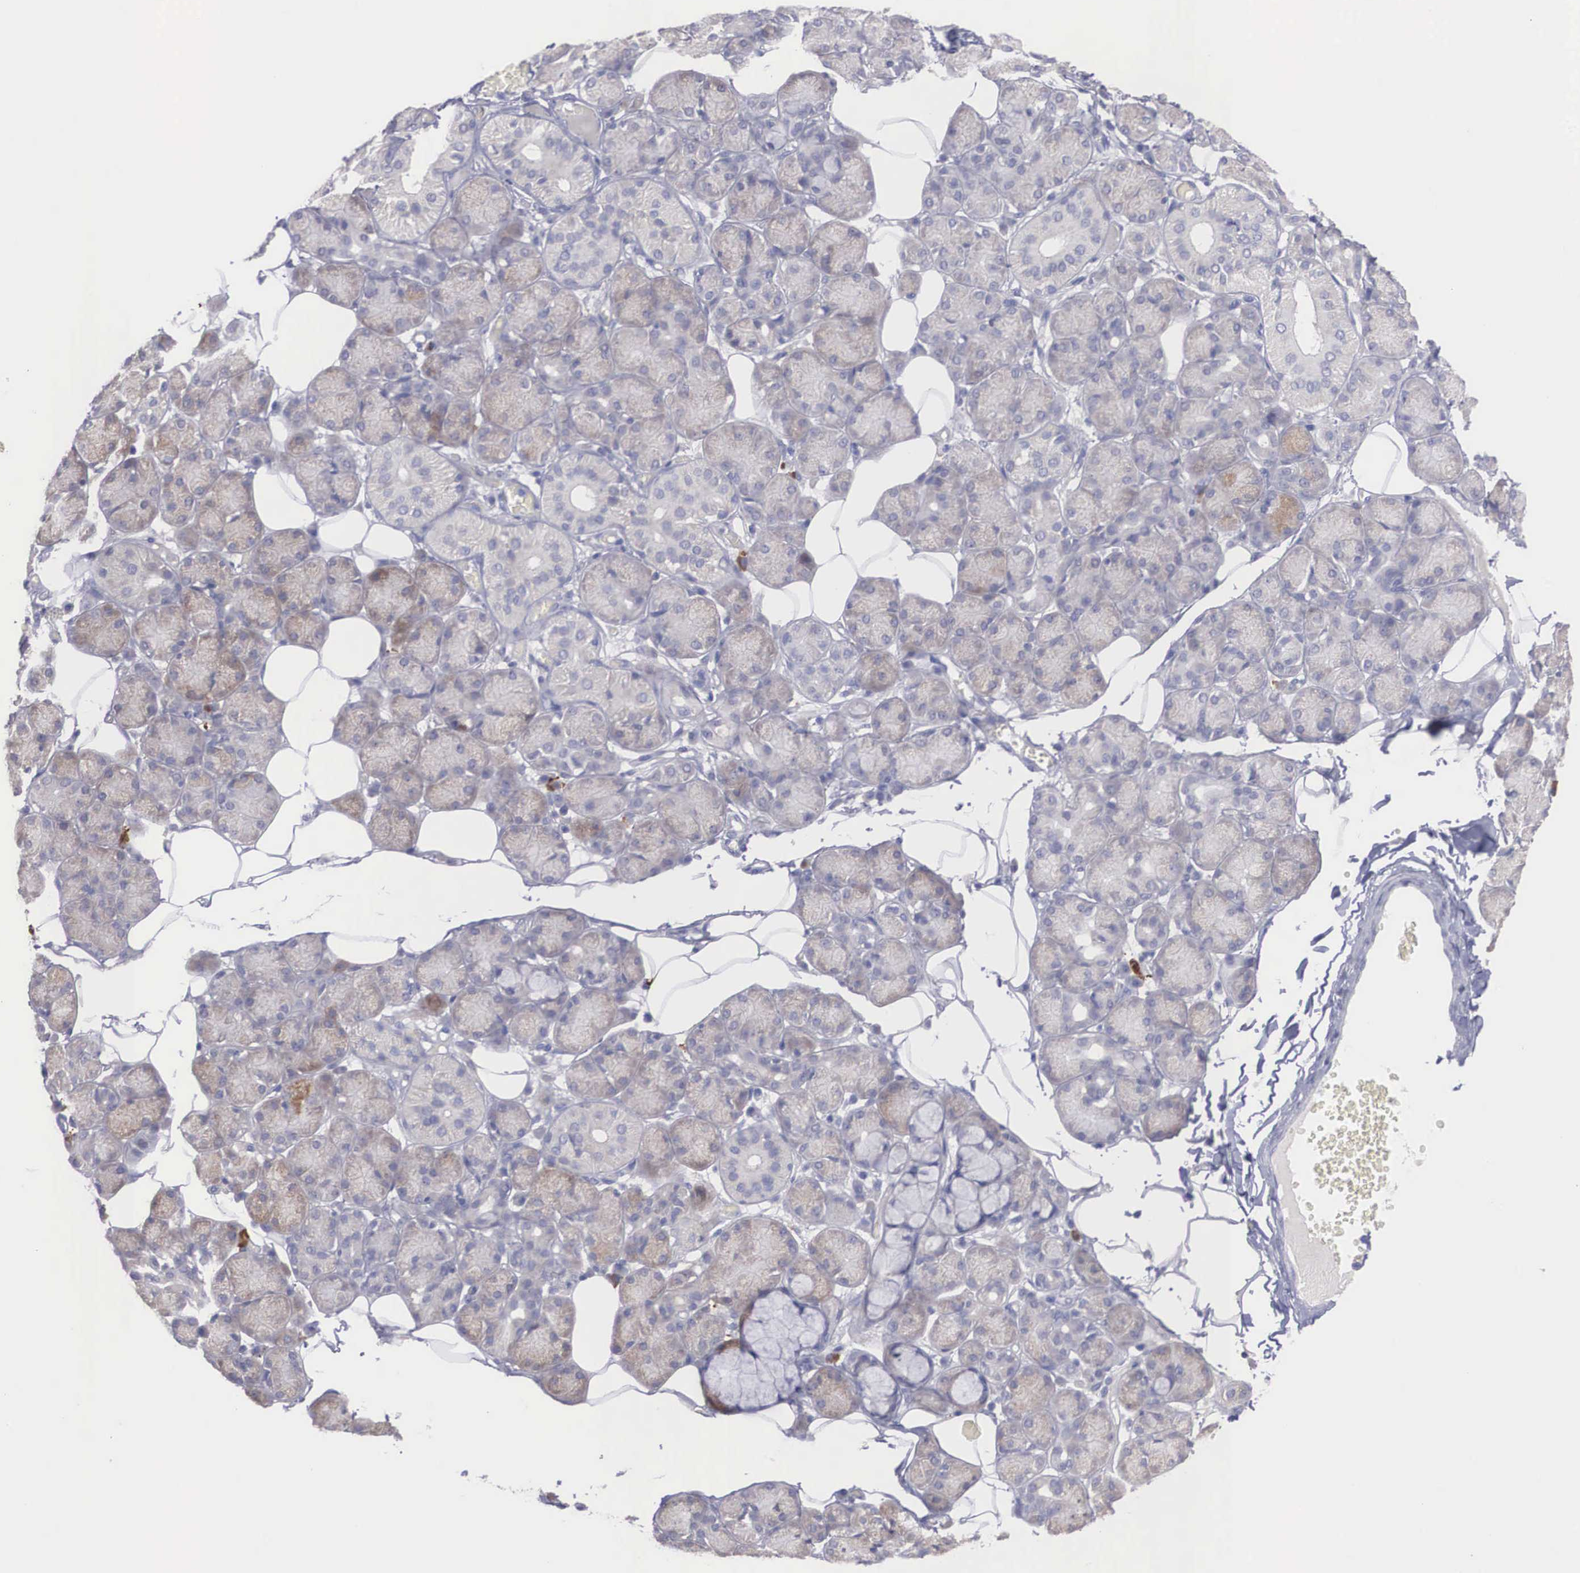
{"staining": {"intensity": "negative", "quantity": "none", "location": "none"}, "tissue": "salivary gland", "cell_type": "Glandular cells", "image_type": "normal", "snomed": [{"axis": "morphology", "description": "Normal tissue, NOS"}, {"axis": "topography", "description": "Salivary gland"}], "caption": "A high-resolution micrograph shows IHC staining of unremarkable salivary gland, which displays no significant expression in glandular cells.", "gene": "REPS2", "patient": {"sex": "male", "age": 54}}